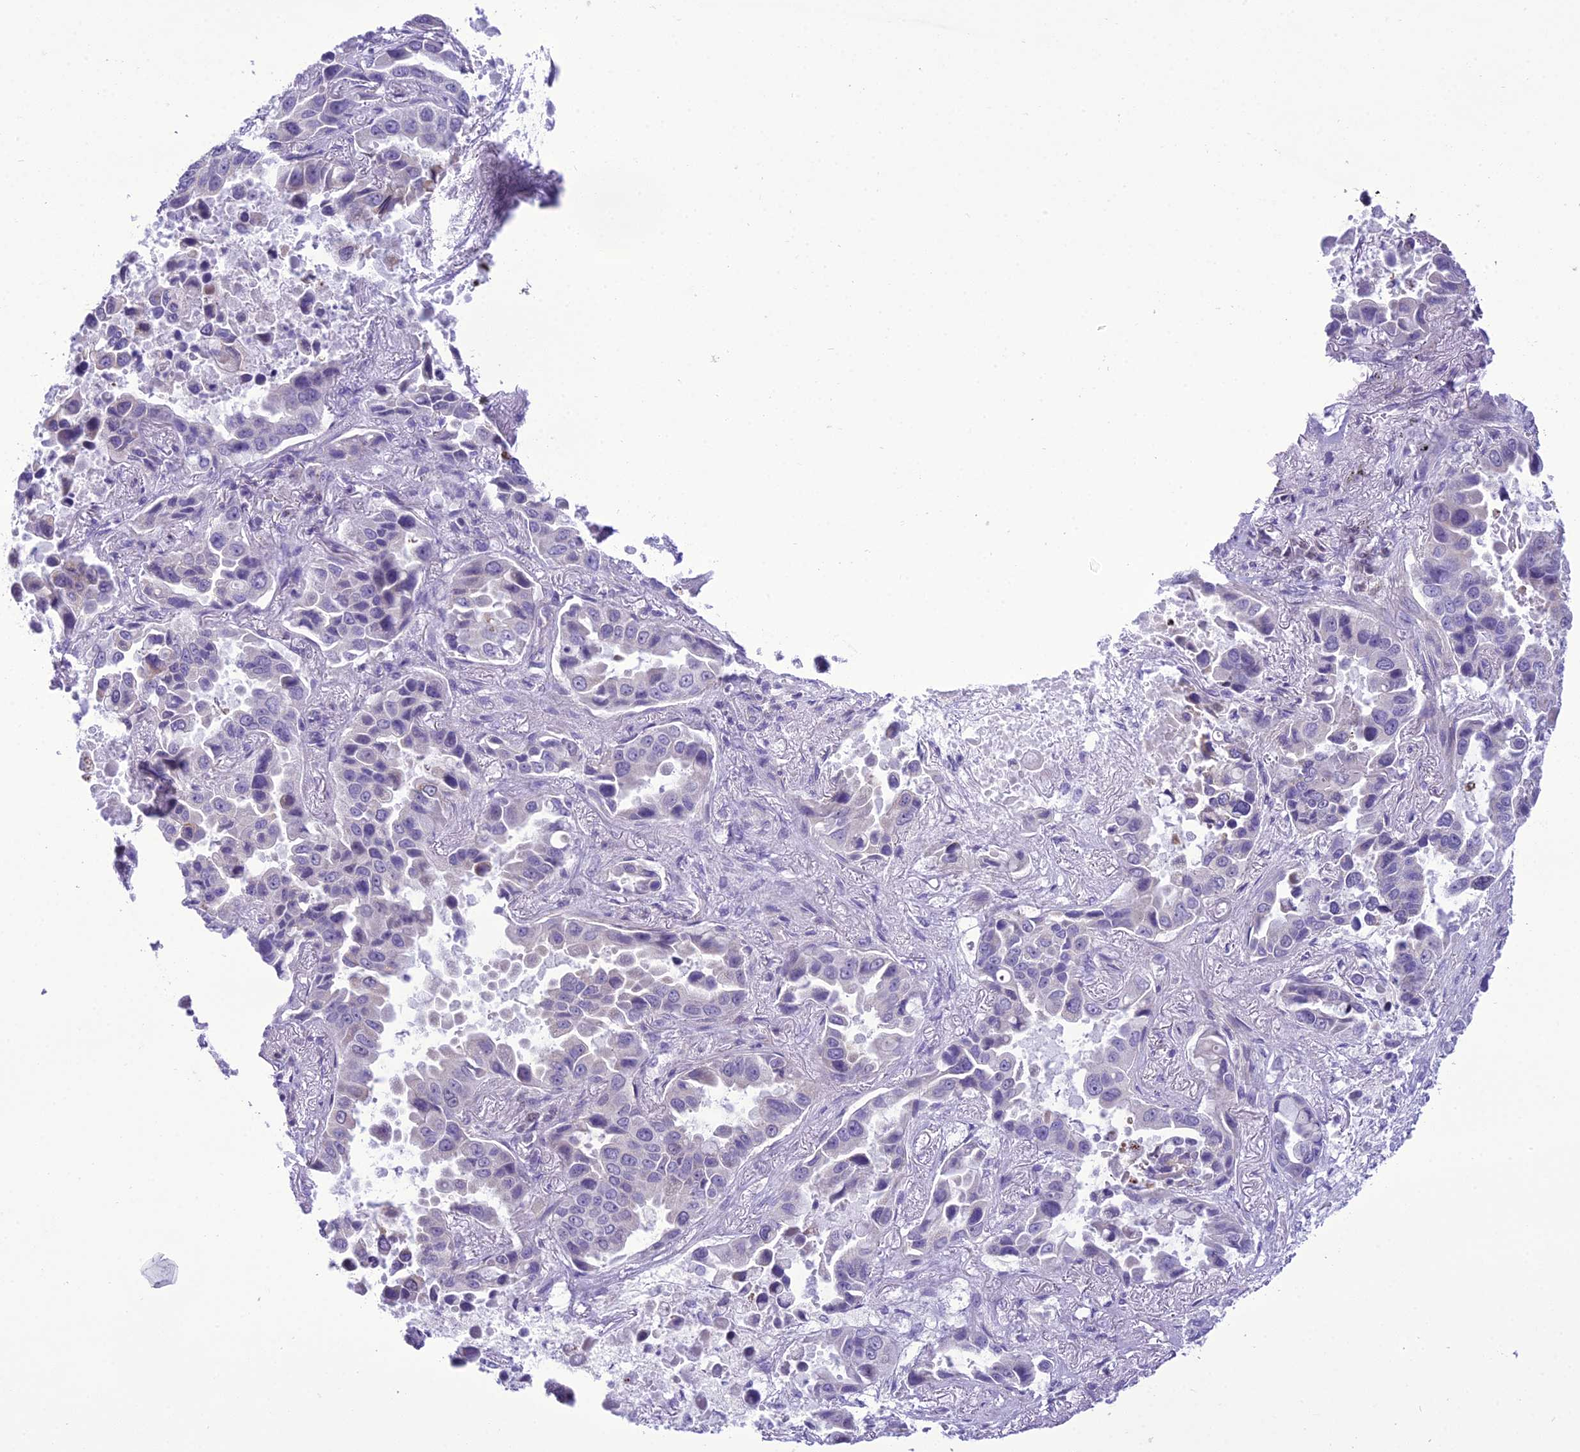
{"staining": {"intensity": "negative", "quantity": "none", "location": "none"}, "tissue": "lung cancer", "cell_type": "Tumor cells", "image_type": "cancer", "snomed": [{"axis": "morphology", "description": "Adenocarcinoma, NOS"}, {"axis": "topography", "description": "Lung"}], "caption": "High power microscopy image of an immunohistochemistry histopathology image of lung cancer (adenocarcinoma), revealing no significant positivity in tumor cells.", "gene": "B9D2", "patient": {"sex": "male", "age": 64}}